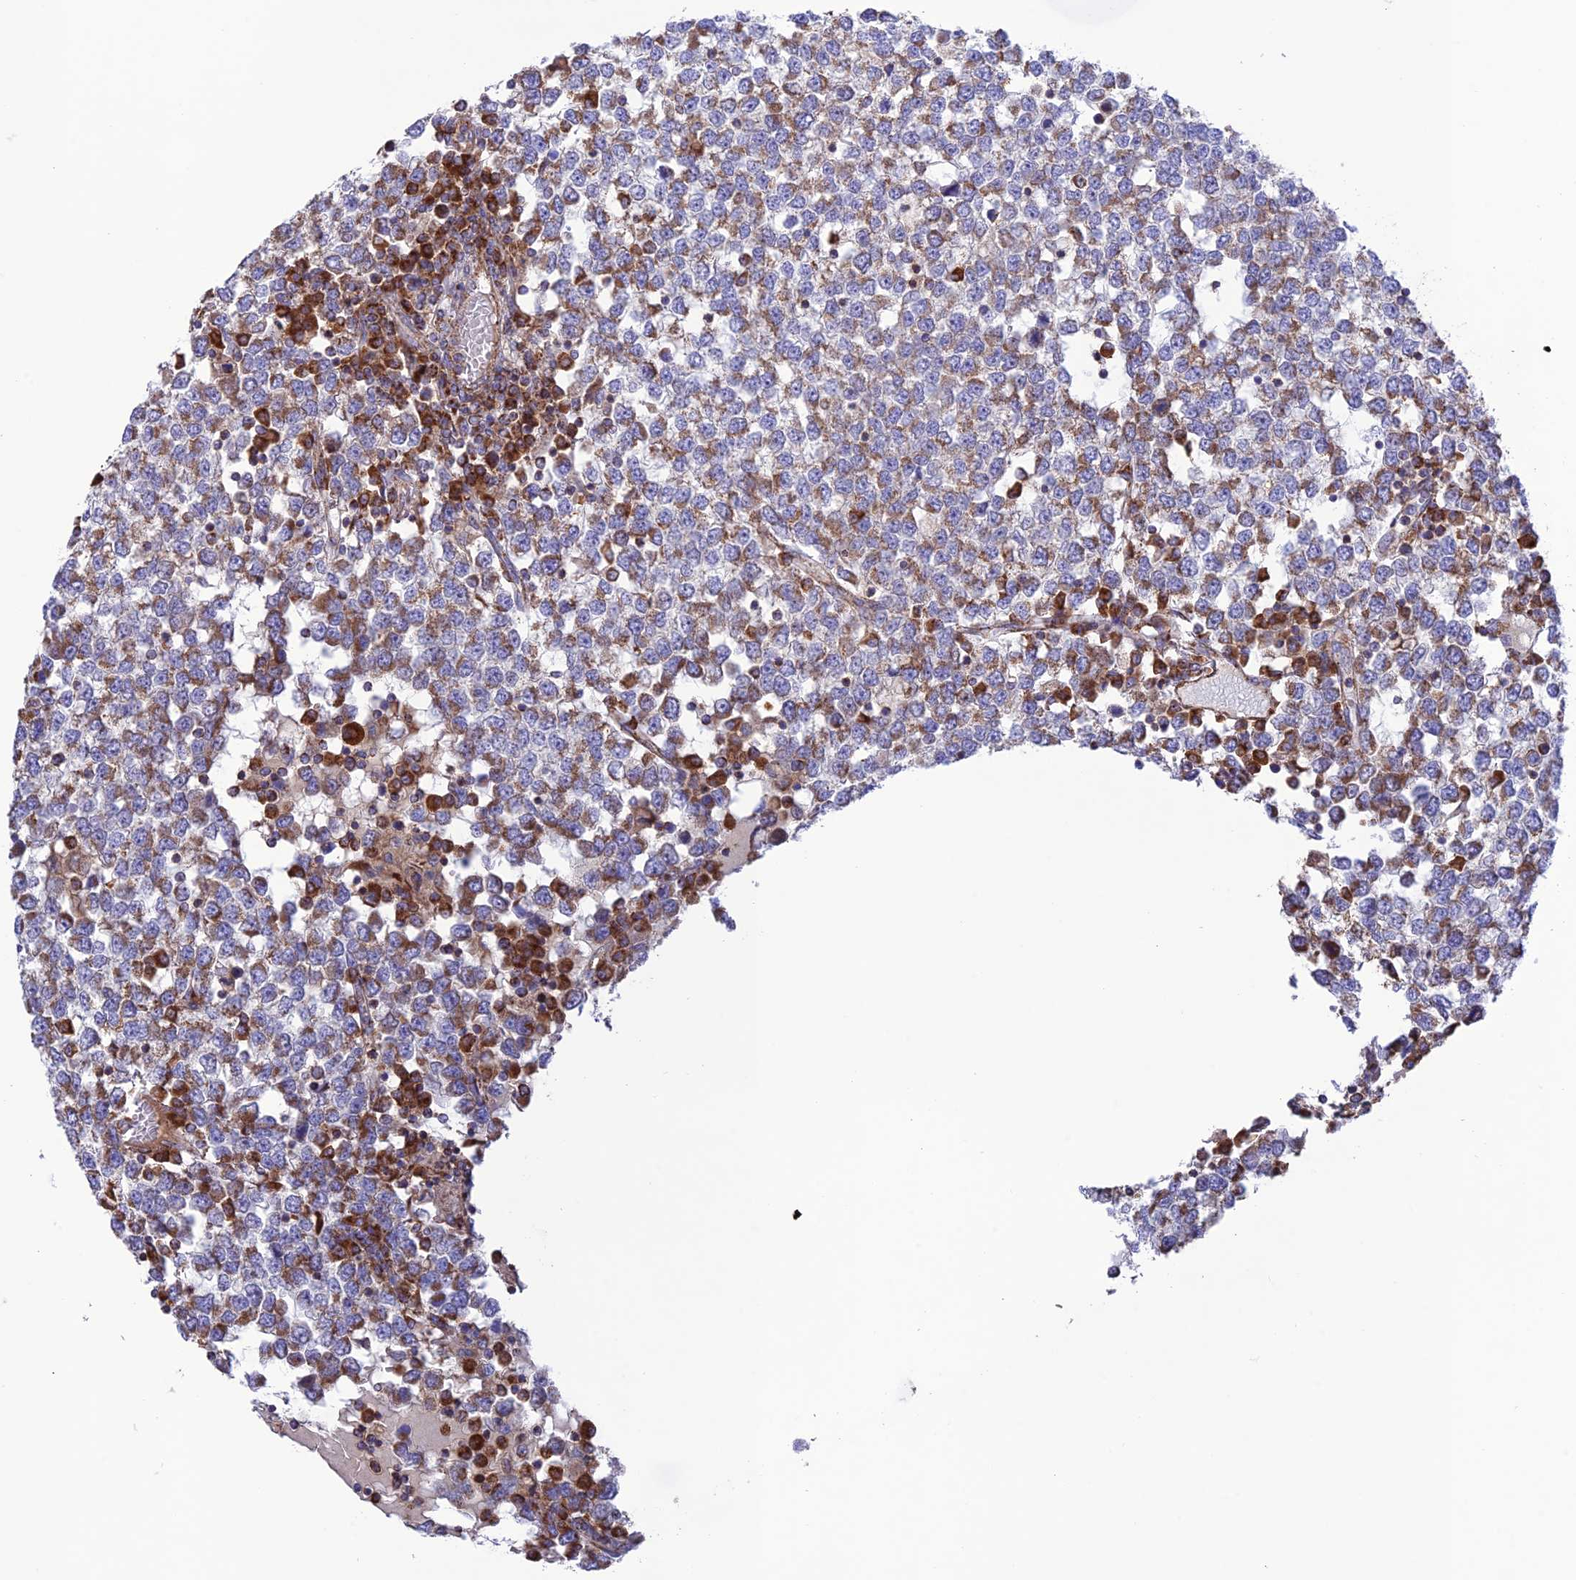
{"staining": {"intensity": "moderate", "quantity": ">75%", "location": "cytoplasmic/membranous"}, "tissue": "testis cancer", "cell_type": "Tumor cells", "image_type": "cancer", "snomed": [{"axis": "morphology", "description": "Seminoma, NOS"}, {"axis": "topography", "description": "Testis"}], "caption": "Immunohistochemistry histopathology image of human testis cancer stained for a protein (brown), which demonstrates medium levels of moderate cytoplasmic/membranous staining in approximately >75% of tumor cells.", "gene": "UAP1L1", "patient": {"sex": "male", "age": 65}}